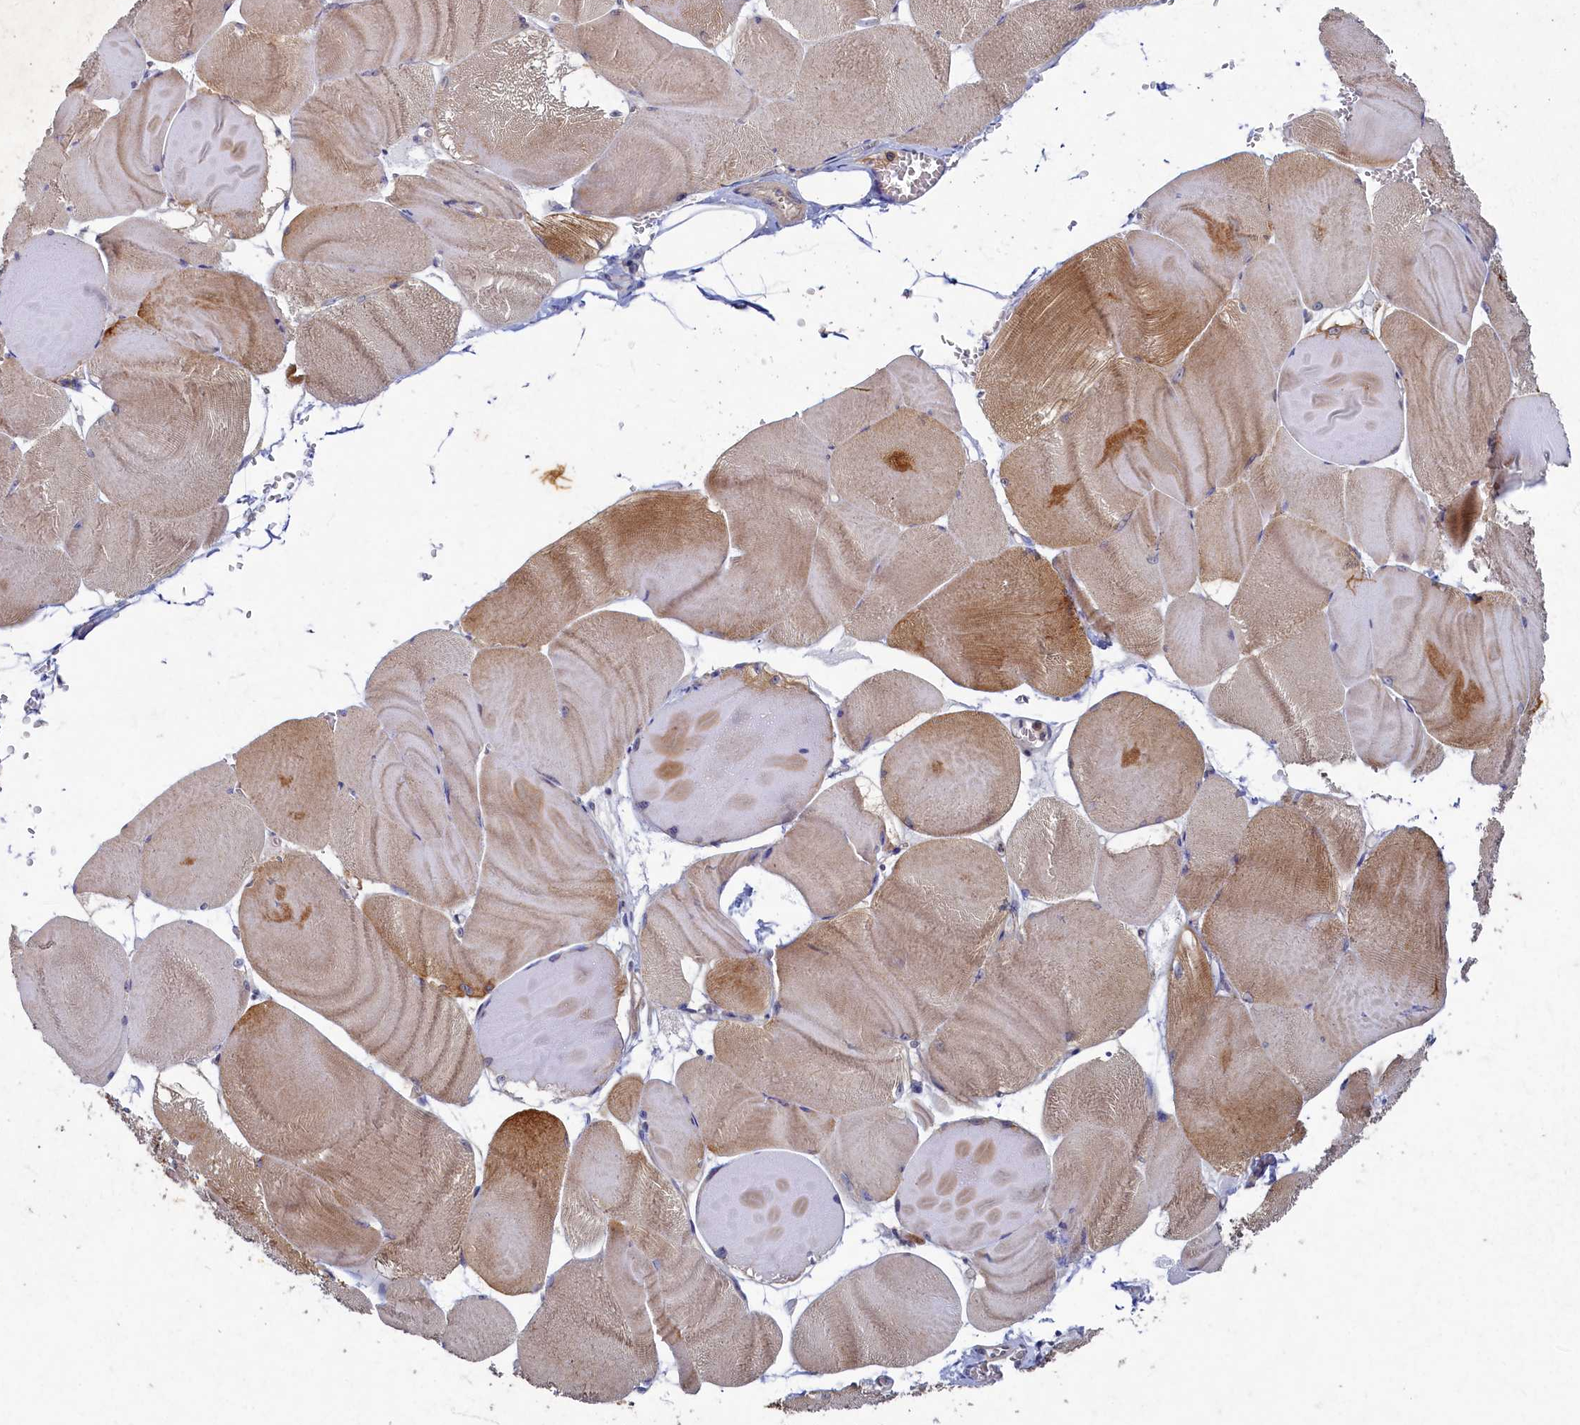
{"staining": {"intensity": "moderate", "quantity": "25%-75%", "location": "cytoplasmic/membranous"}, "tissue": "skeletal muscle", "cell_type": "Myocytes", "image_type": "normal", "snomed": [{"axis": "morphology", "description": "Normal tissue, NOS"}, {"axis": "morphology", "description": "Basal cell carcinoma"}, {"axis": "topography", "description": "Skeletal muscle"}], "caption": "Myocytes reveal moderate cytoplasmic/membranous positivity in about 25%-75% of cells in normal skeletal muscle.", "gene": "WDR59", "patient": {"sex": "female", "age": 64}}